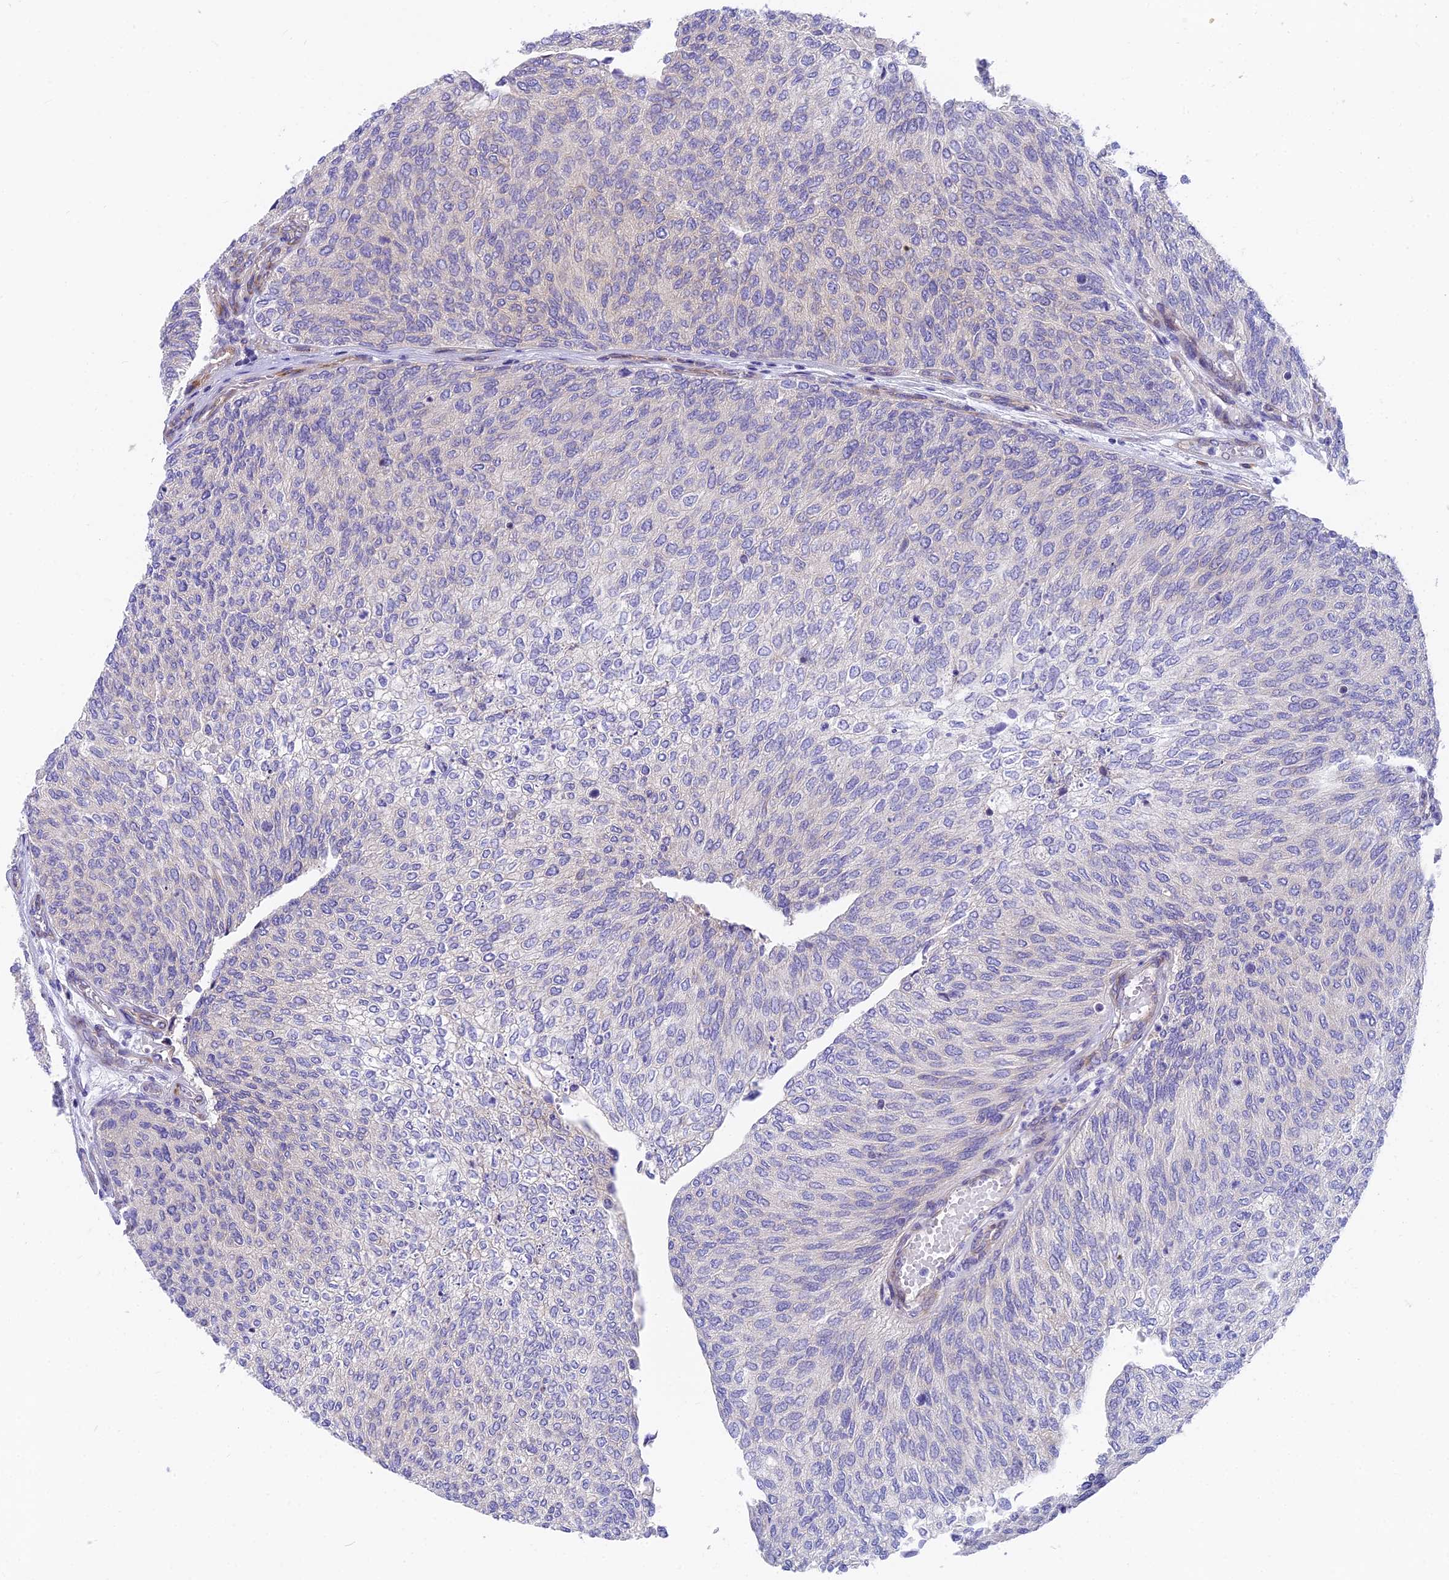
{"staining": {"intensity": "weak", "quantity": "<25%", "location": "cytoplasmic/membranous"}, "tissue": "urothelial cancer", "cell_type": "Tumor cells", "image_type": "cancer", "snomed": [{"axis": "morphology", "description": "Urothelial carcinoma, Low grade"}, {"axis": "topography", "description": "Urinary bladder"}], "caption": "This is a micrograph of immunohistochemistry (IHC) staining of low-grade urothelial carcinoma, which shows no expression in tumor cells. Nuclei are stained in blue.", "gene": "MVB12A", "patient": {"sex": "female", "age": 79}}